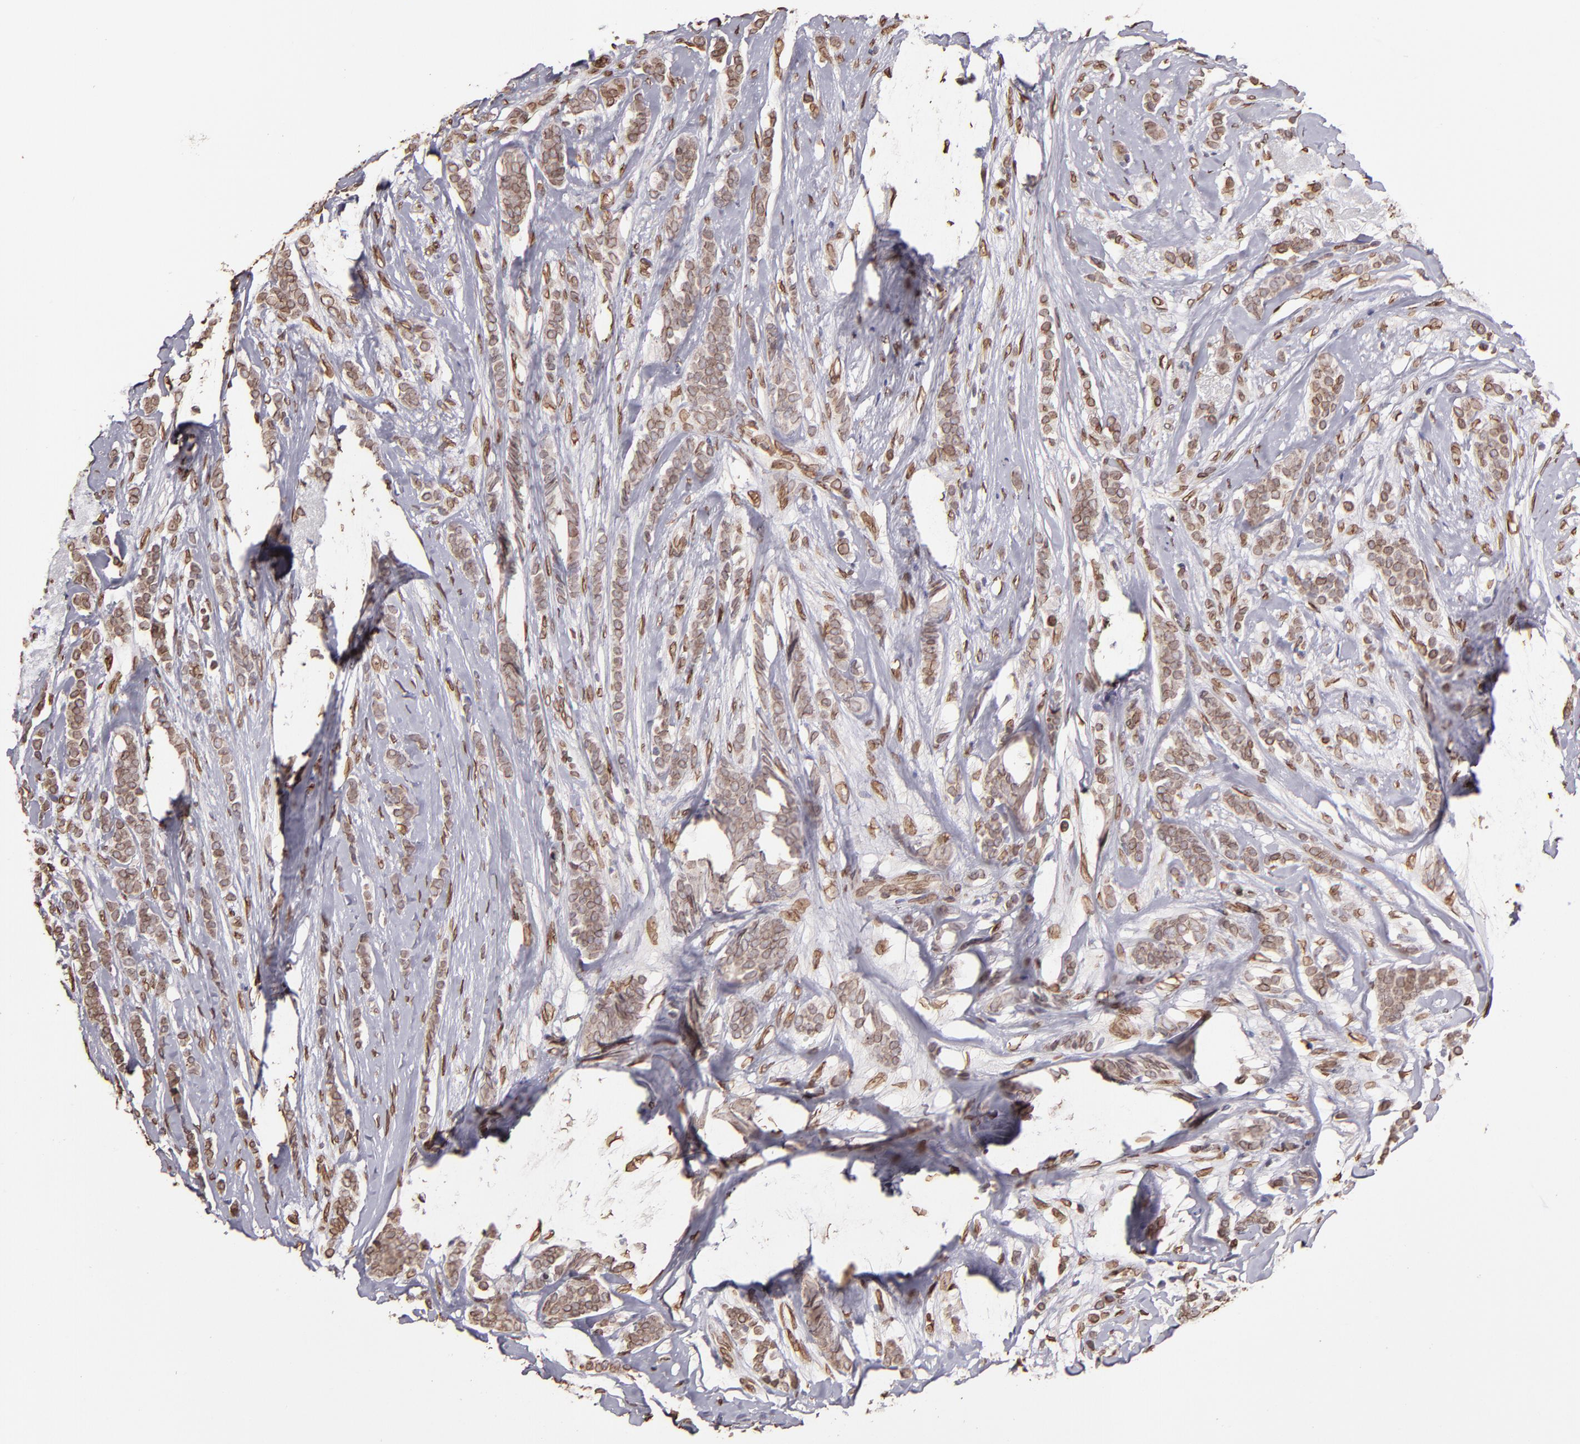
{"staining": {"intensity": "moderate", "quantity": ">75%", "location": "cytoplasmic/membranous,nuclear"}, "tissue": "breast cancer", "cell_type": "Tumor cells", "image_type": "cancer", "snomed": [{"axis": "morphology", "description": "Lobular carcinoma"}, {"axis": "topography", "description": "Breast"}], "caption": "Tumor cells display medium levels of moderate cytoplasmic/membranous and nuclear staining in about >75% of cells in breast lobular carcinoma.", "gene": "PUM3", "patient": {"sex": "female", "age": 56}}